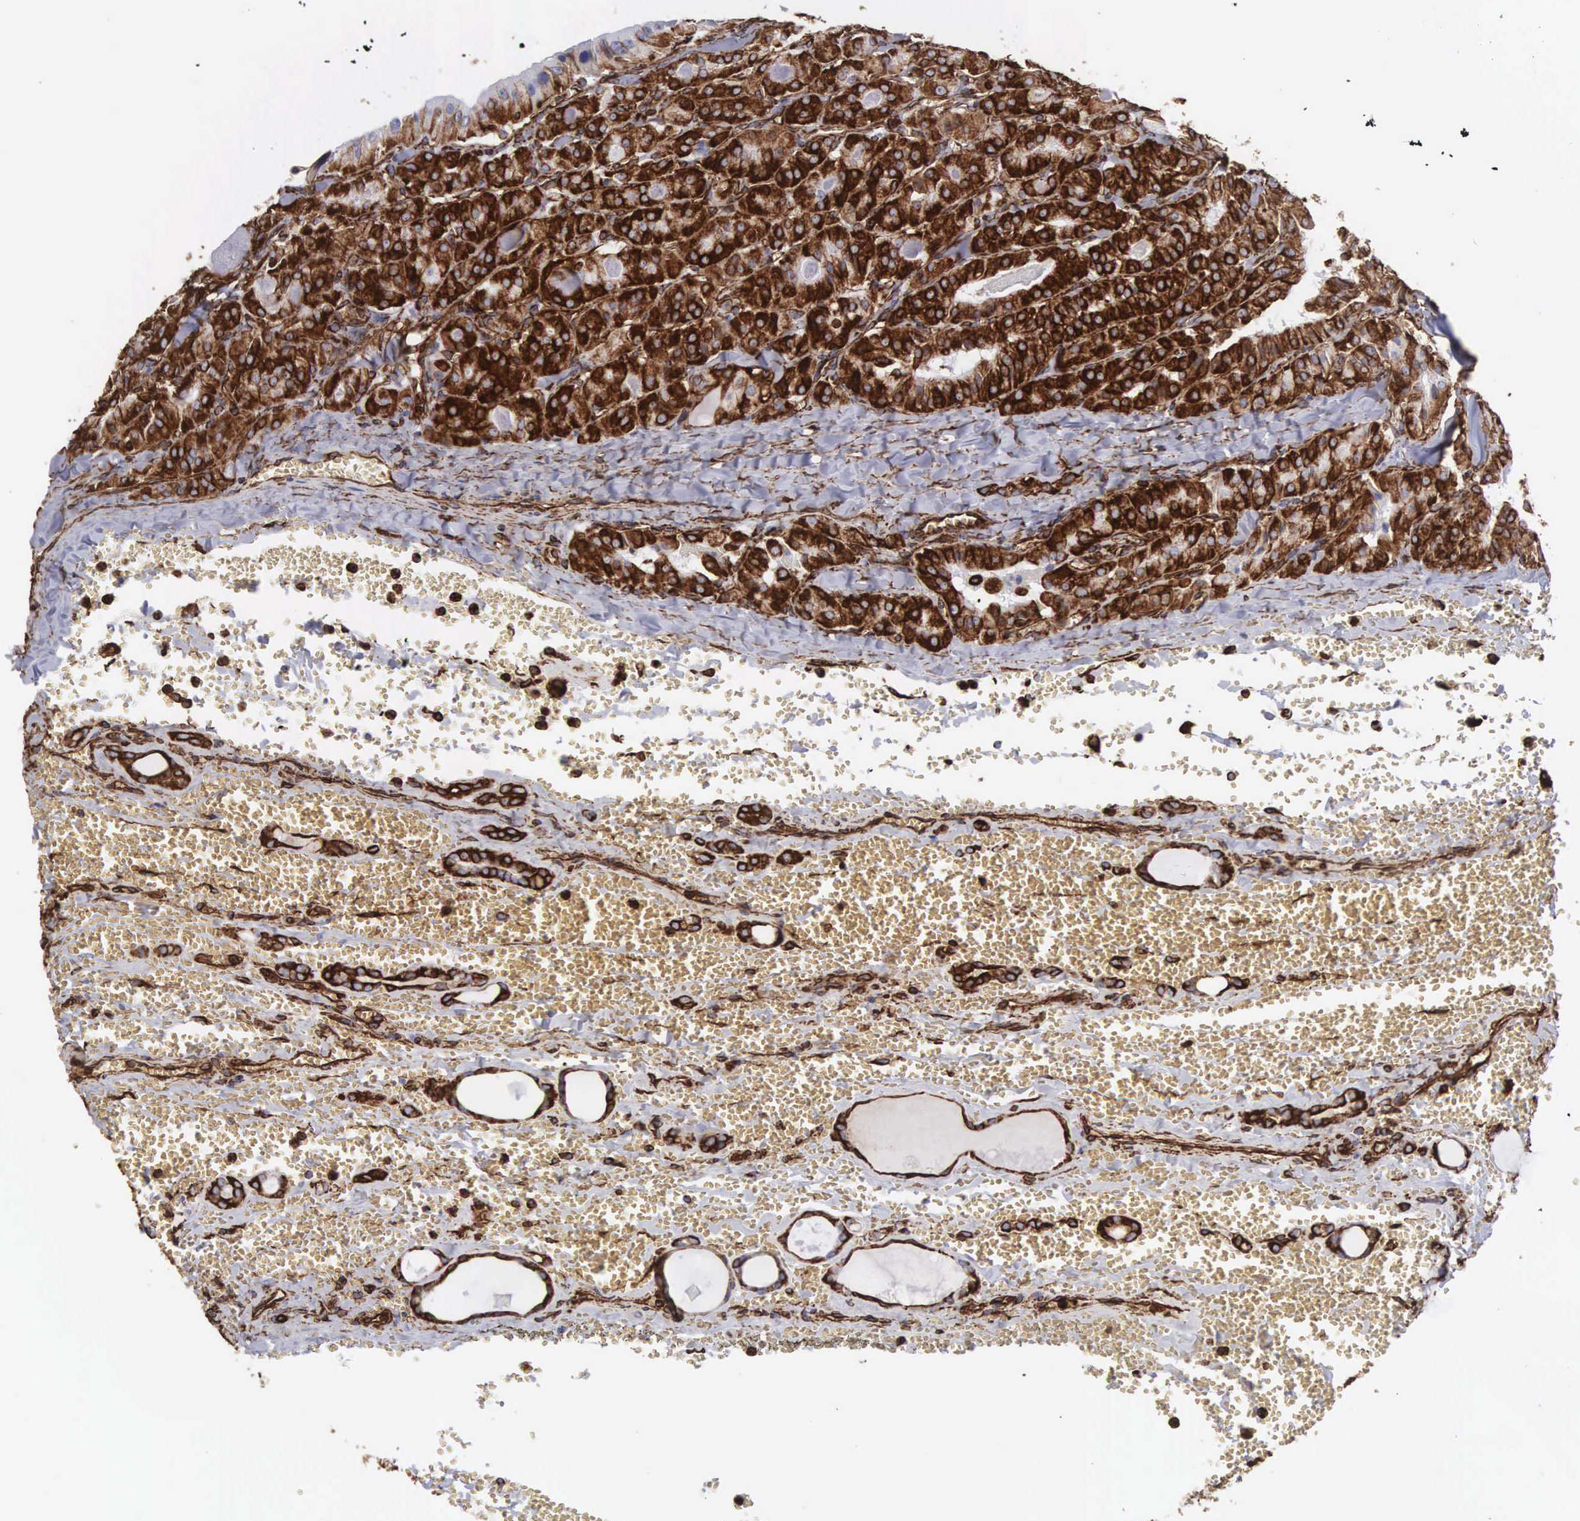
{"staining": {"intensity": "strong", "quantity": ">75%", "location": "cytoplasmic/membranous,nuclear"}, "tissue": "thyroid cancer", "cell_type": "Tumor cells", "image_type": "cancer", "snomed": [{"axis": "morphology", "description": "Carcinoma, NOS"}, {"axis": "topography", "description": "Thyroid gland"}], "caption": "Thyroid carcinoma tissue shows strong cytoplasmic/membranous and nuclear staining in about >75% of tumor cells", "gene": "VIM", "patient": {"sex": "male", "age": 76}}